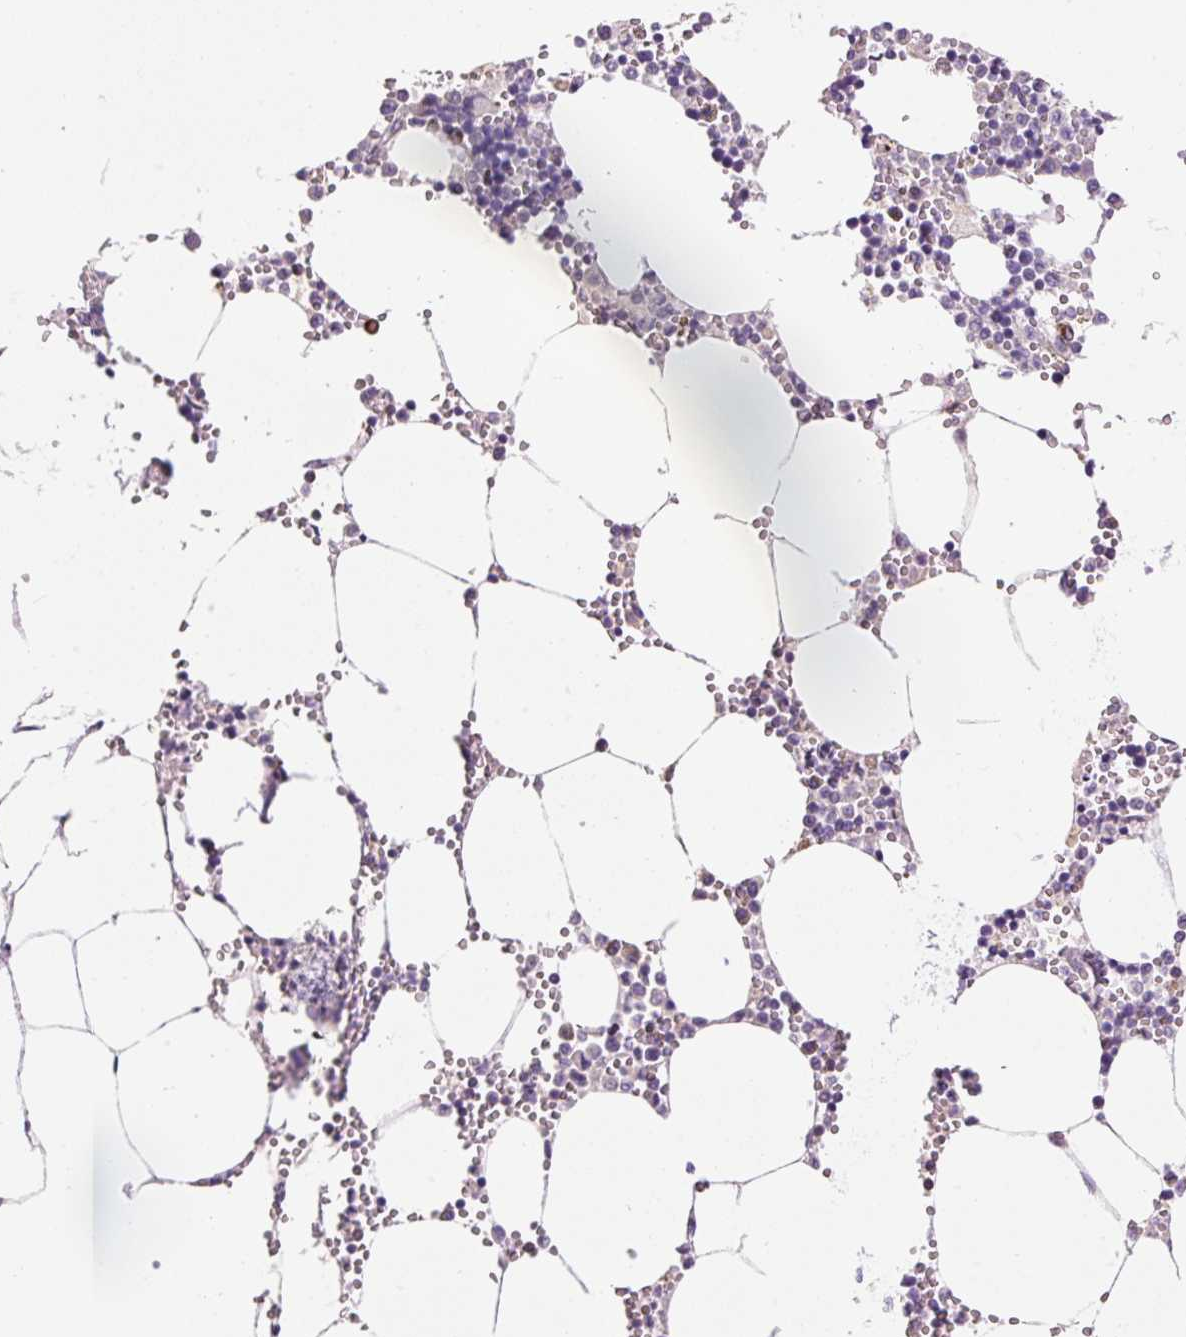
{"staining": {"intensity": "strong", "quantity": "<25%", "location": "cytoplasmic/membranous"}, "tissue": "bone marrow", "cell_type": "Hematopoietic cells", "image_type": "normal", "snomed": [{"axis": "morphology", "description": "Normal tissue, NOS"}, {"axis": "topography", "description": "Bone marrow"}], "caption": "This histopathology image displays IHC staining of normal bone marrow, with medium strong cytoplasmic/membranous positivity in about <25% of hematopoietic cells.", "gene": "HAX1", "patient": {"sex": "male", "age": 54}}